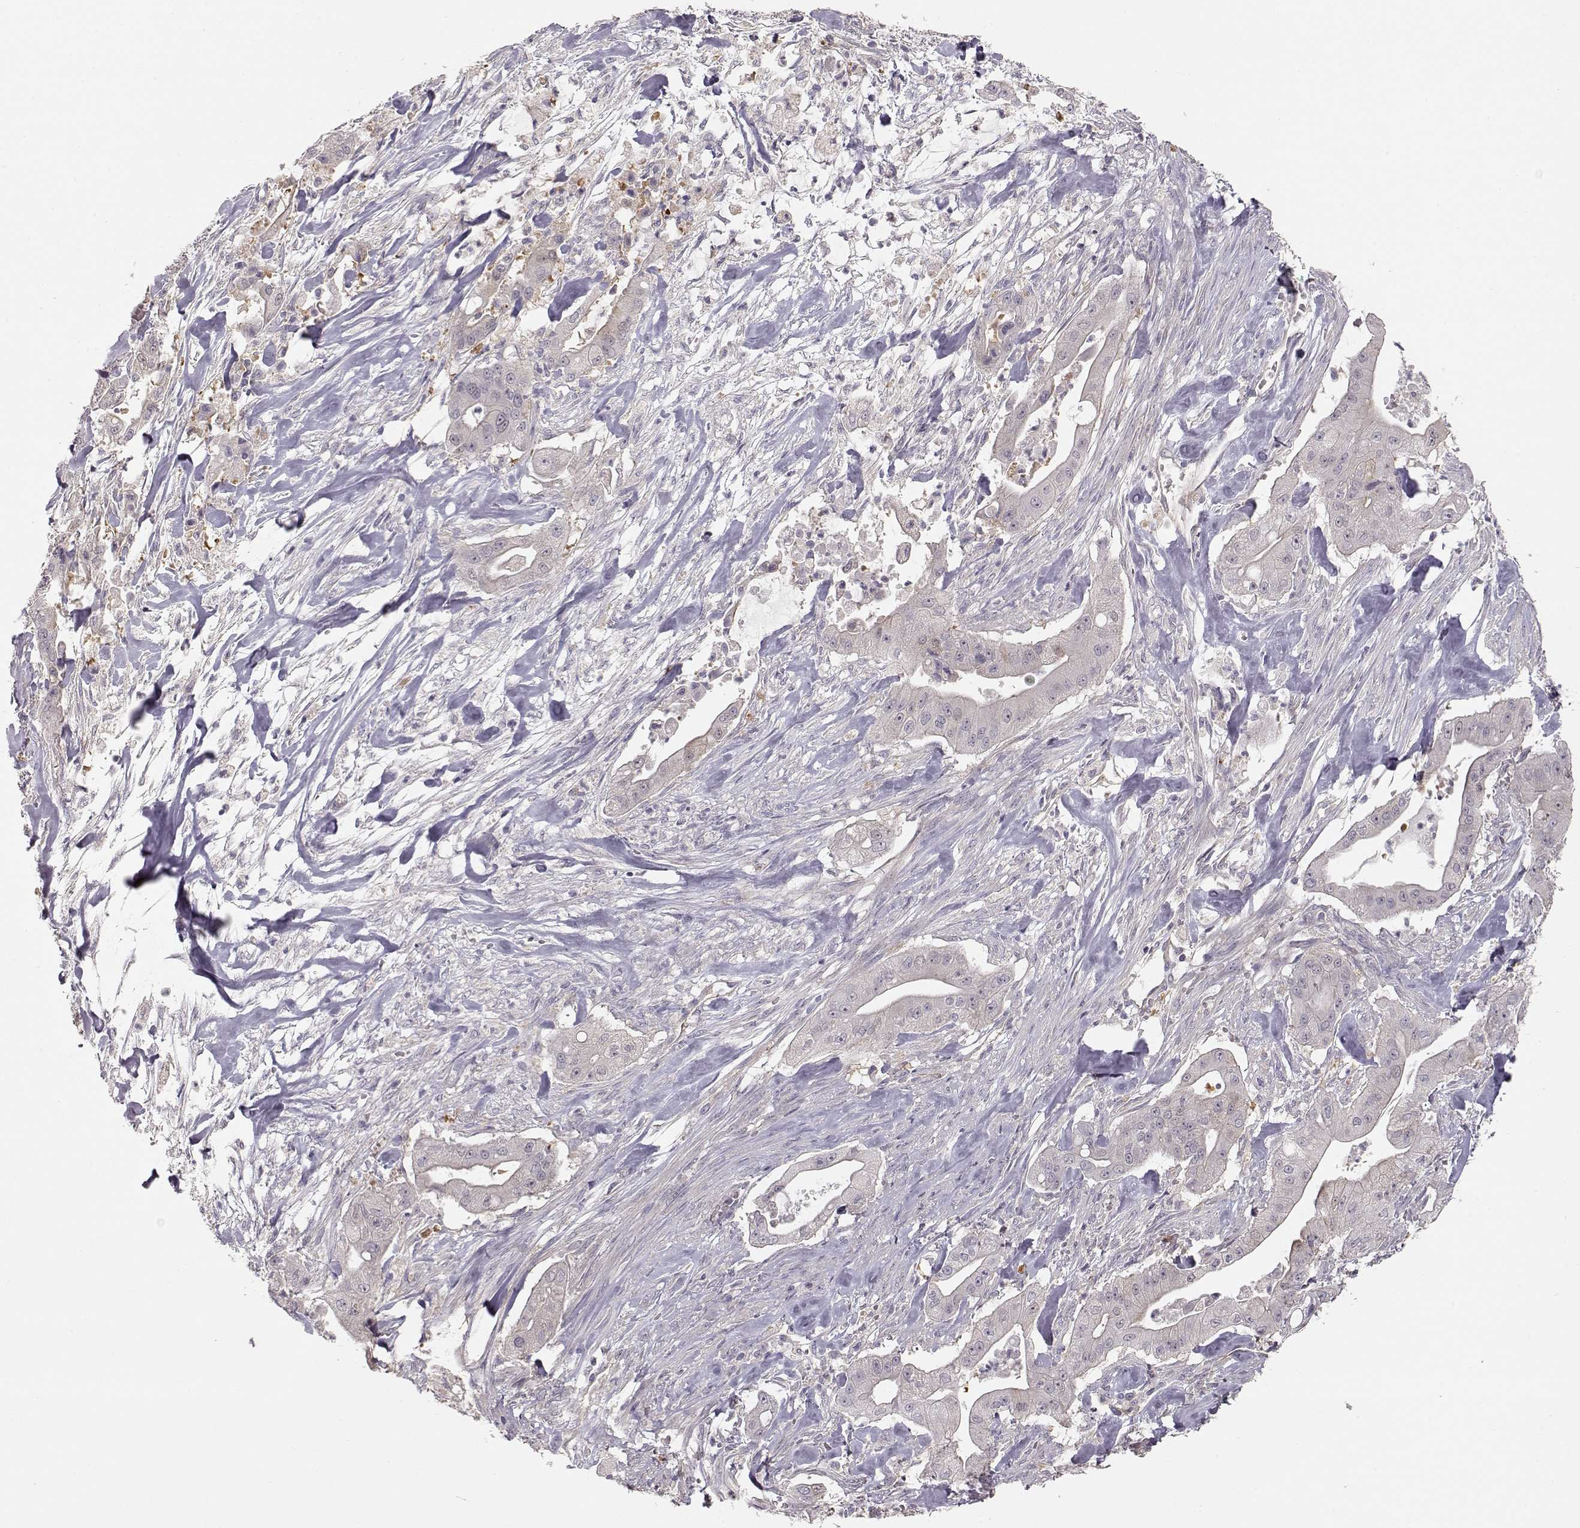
{"staining": {"intensity": "negative", "quantity": "none", "location": "none"}, "tissue": "pancreatic cancer", "cell_type": "Tumor cells", "image_type": "cancer", "snomed": [{"axis": "morphology", "description": "Normal tissue, NOS"}, {"axis": "morphology", "description": "Inflammation, NOS"}, {"axis": "morphology", "description": "Adenocarcinoma, NOS"}, {"axis": "topography", "description": "Pancreas"}], "caption": "This is a image of immunohistochemistry (IHC) staining of adenocarcinoma (pancreatic), which shows no expression in tumor cells.", "gene": "ARHGAP8", "patient": {"sex": "male", "age": 57}}